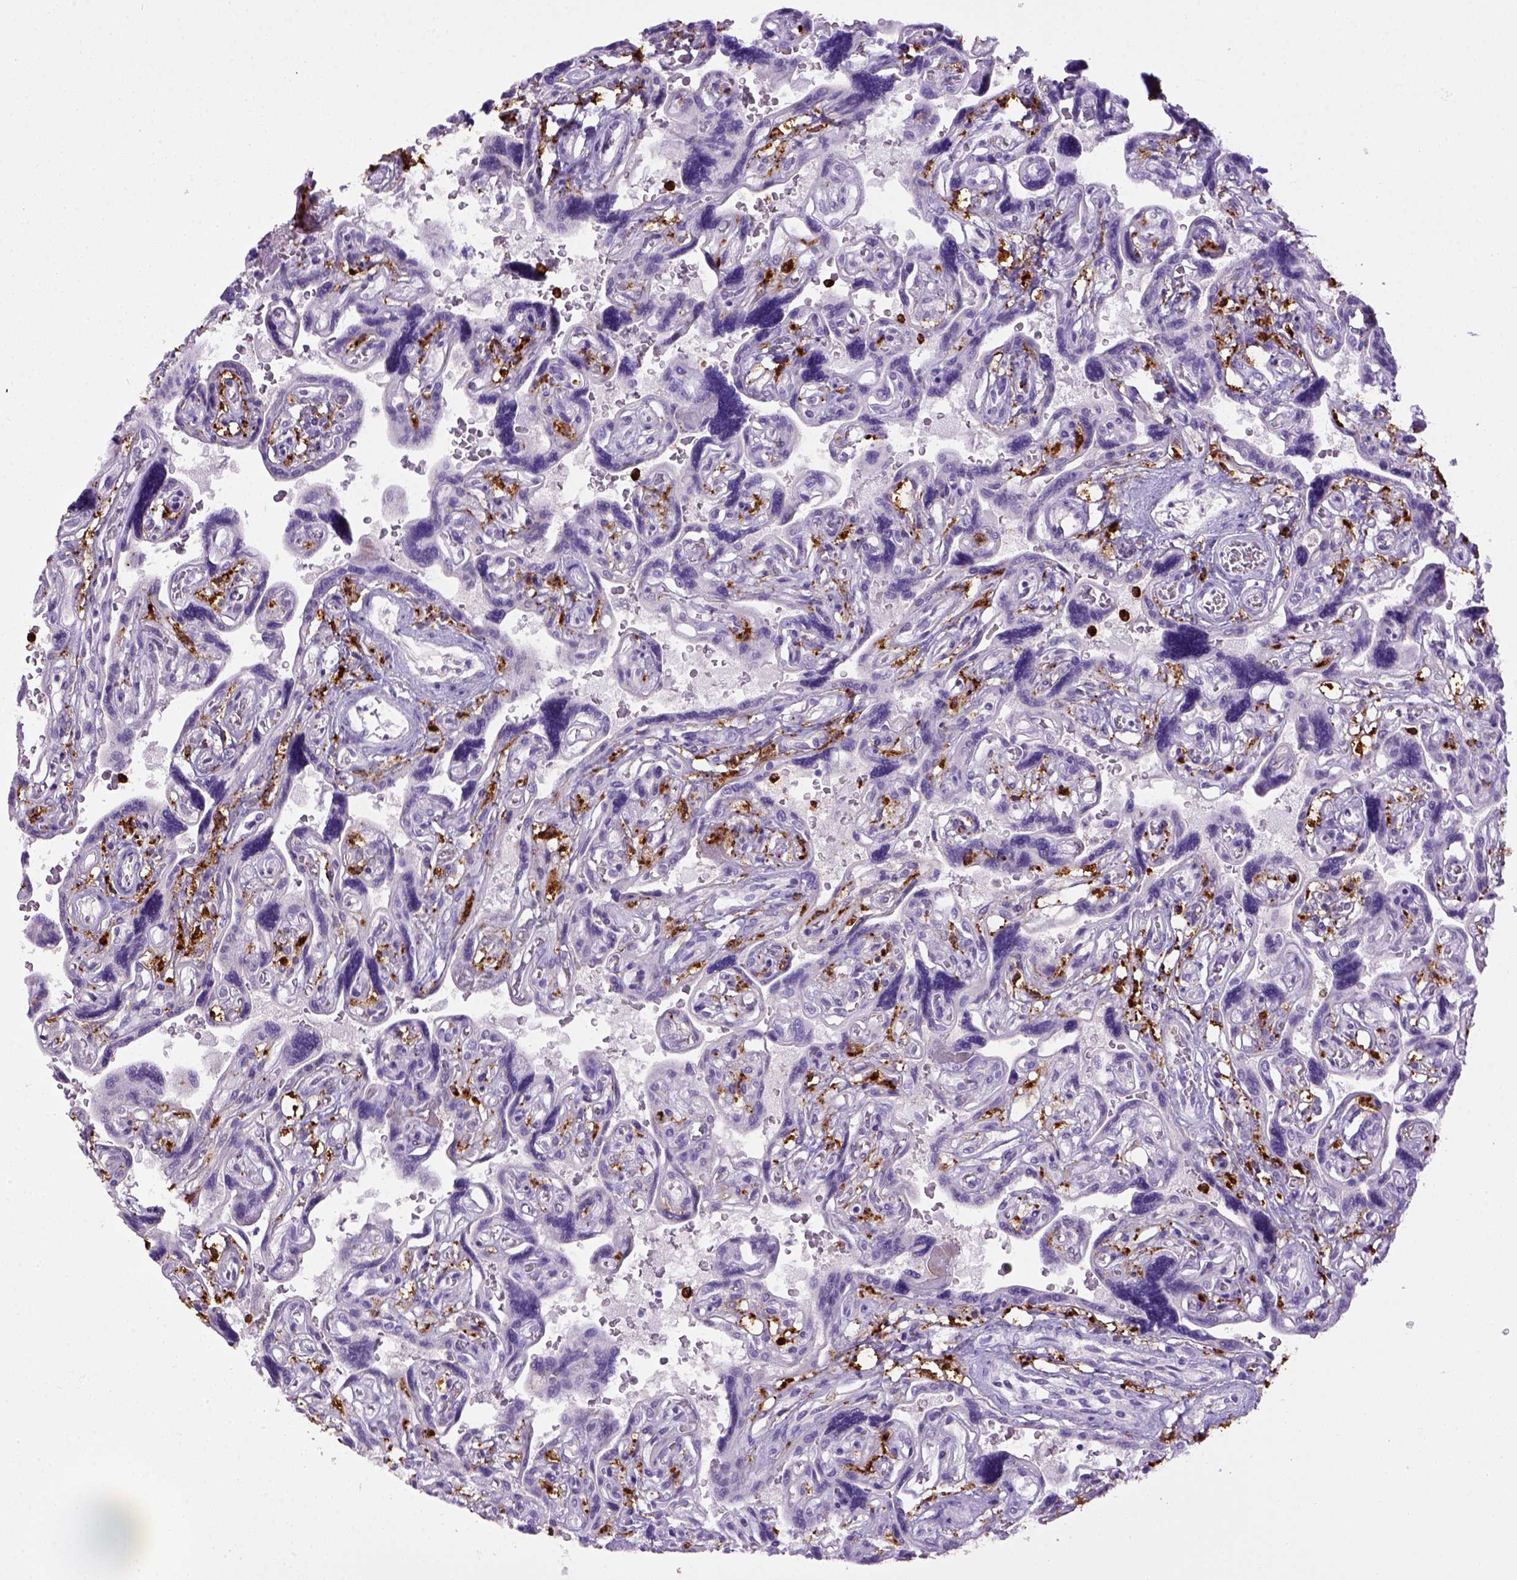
{"staining": {"intensity": "negative", "quantity": "none", "location": "none"}, "tissue": "placenta", "cell_type": "Decidual cells", "image_type": "normal", "snomed": [{"axis": "morphology", "description": "Normal tissue, NOS"}, {"axis": "topography", "description": "Placenta"}], "caption": "This is an immunohistochemistry (IHC) photomicrograph of unremarkable placenta. There is no expression in decidual cells.", "gene": "CD68", "patient": {"sex": "female", "age": 32}}